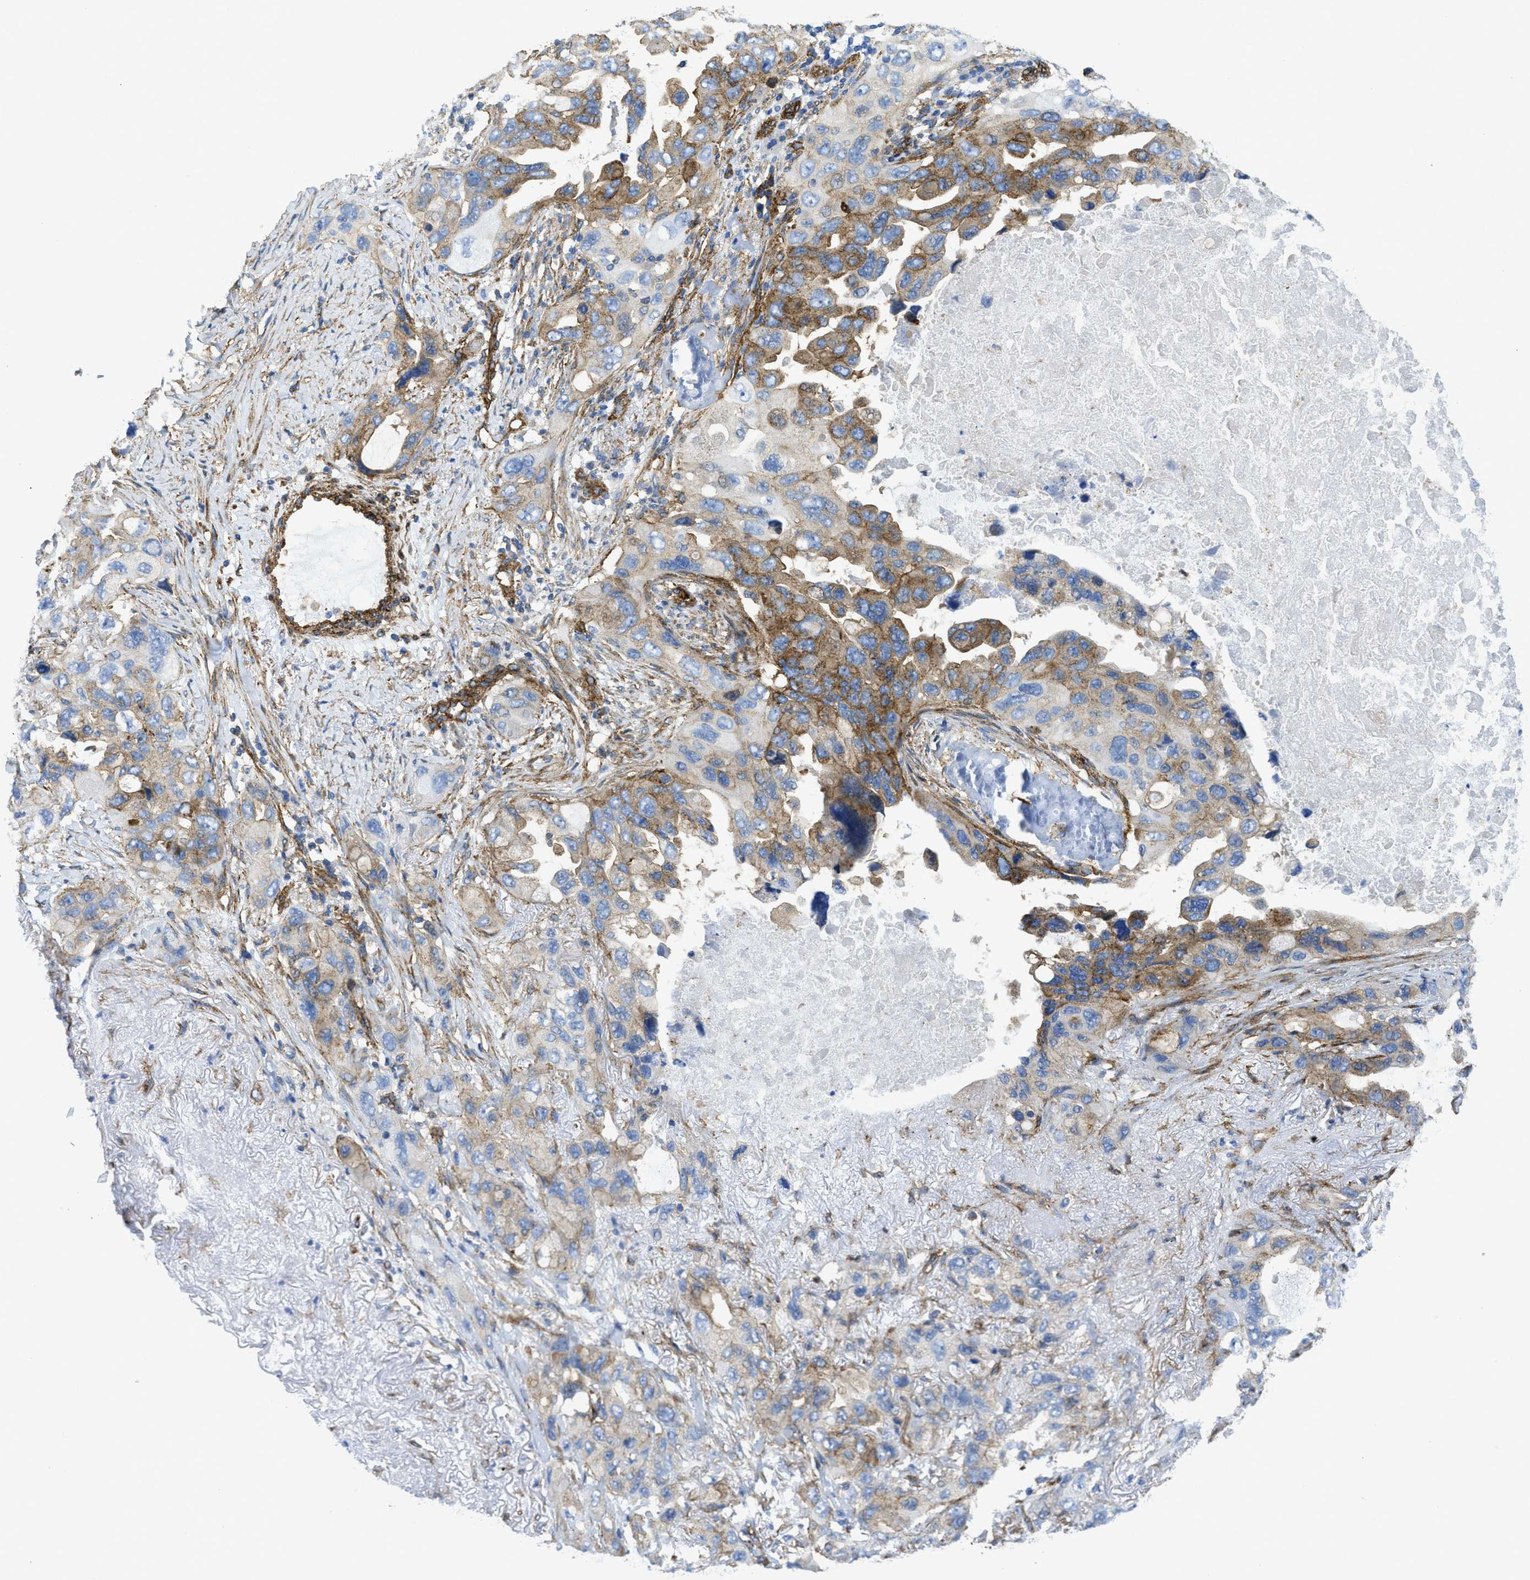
{"staining": {"intensity": "moderate", "quantity": "<25%", "location": "cytoplasmic/membranous"}, "tissue": "lung cancer", "cell_type": "Tumor cells", "image_type": "cancer", "snomed": [{"axis": "morphology", "description": "Squamous cell carcinoma, NOS"}, {"axis": "topography", "description": "Lung"}], "caption": "Squamous cell carcinoma (lung) stained with DAB (3,3'-diaminobenzidine) immunohistochemistry demonstrates low levels of moderate cytoplasmic/membranous expression in approximately <25% of tumor cells. (DAB IHC with brightfield microscopy, high magnification).", "gene": "HIP1", "patient": {"sex": "female", "age": 73}}